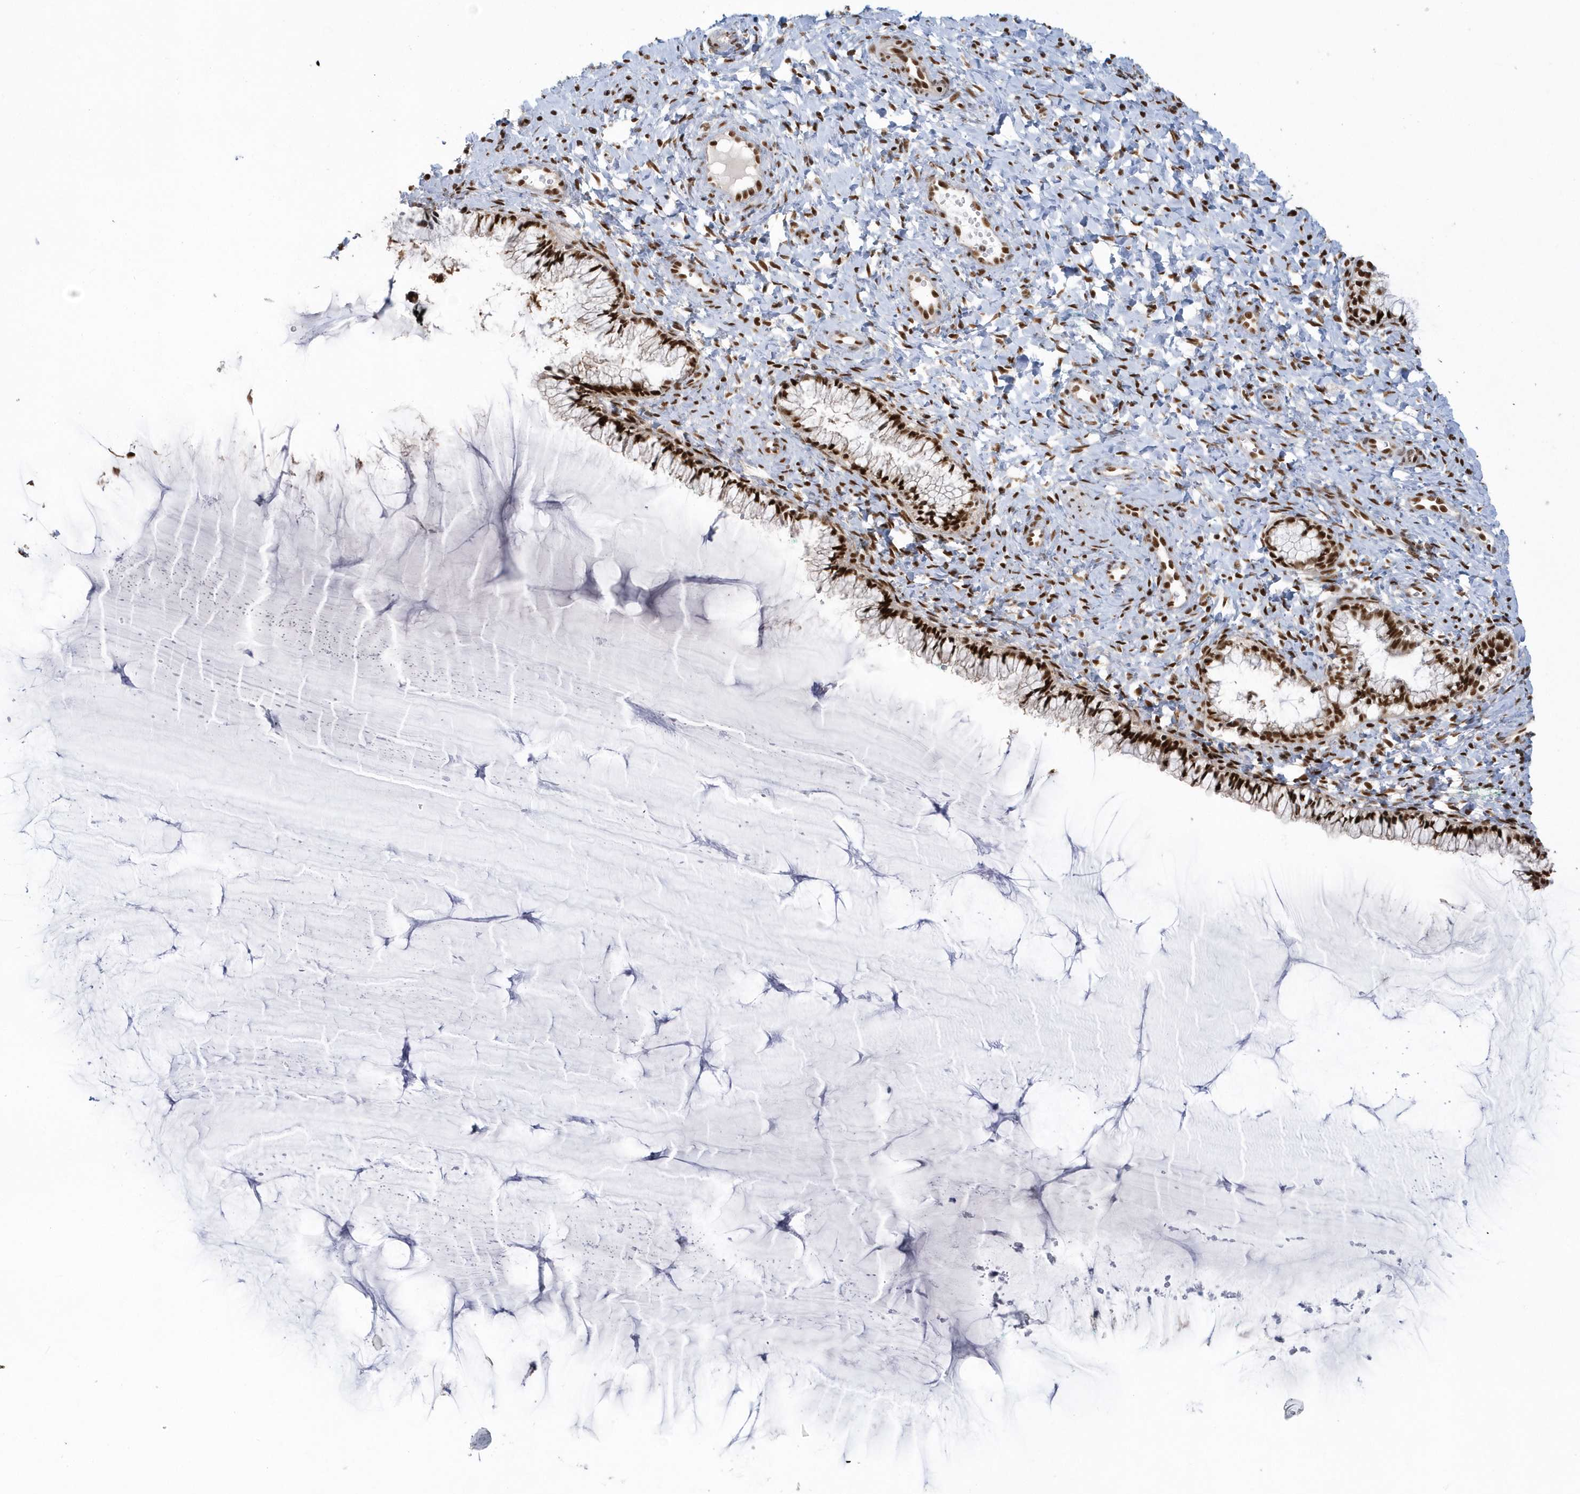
{"staining": {"intensity": "strong", "quantity": ">75%", "location": "nuclear"}, "tissue": "cervix", "cell_type": "Glandular cells", "image_type": "normal", "snomed": [{"axis": "morphology", "description": "Normal tissue, NOS"}, {"axis": "morphology", "description": "Adenocarcinoma, NOS"}, {"axis": "topography", "description": "Cervix"}], "caption": "High-power microscopy captured an IHC photomicrograph of unremarkable cervix, revealing strong nuclear expression in about >75% of glandular cells.", "gene": "SEPHS1", "patient": {"sex": "female", "age": 29}}